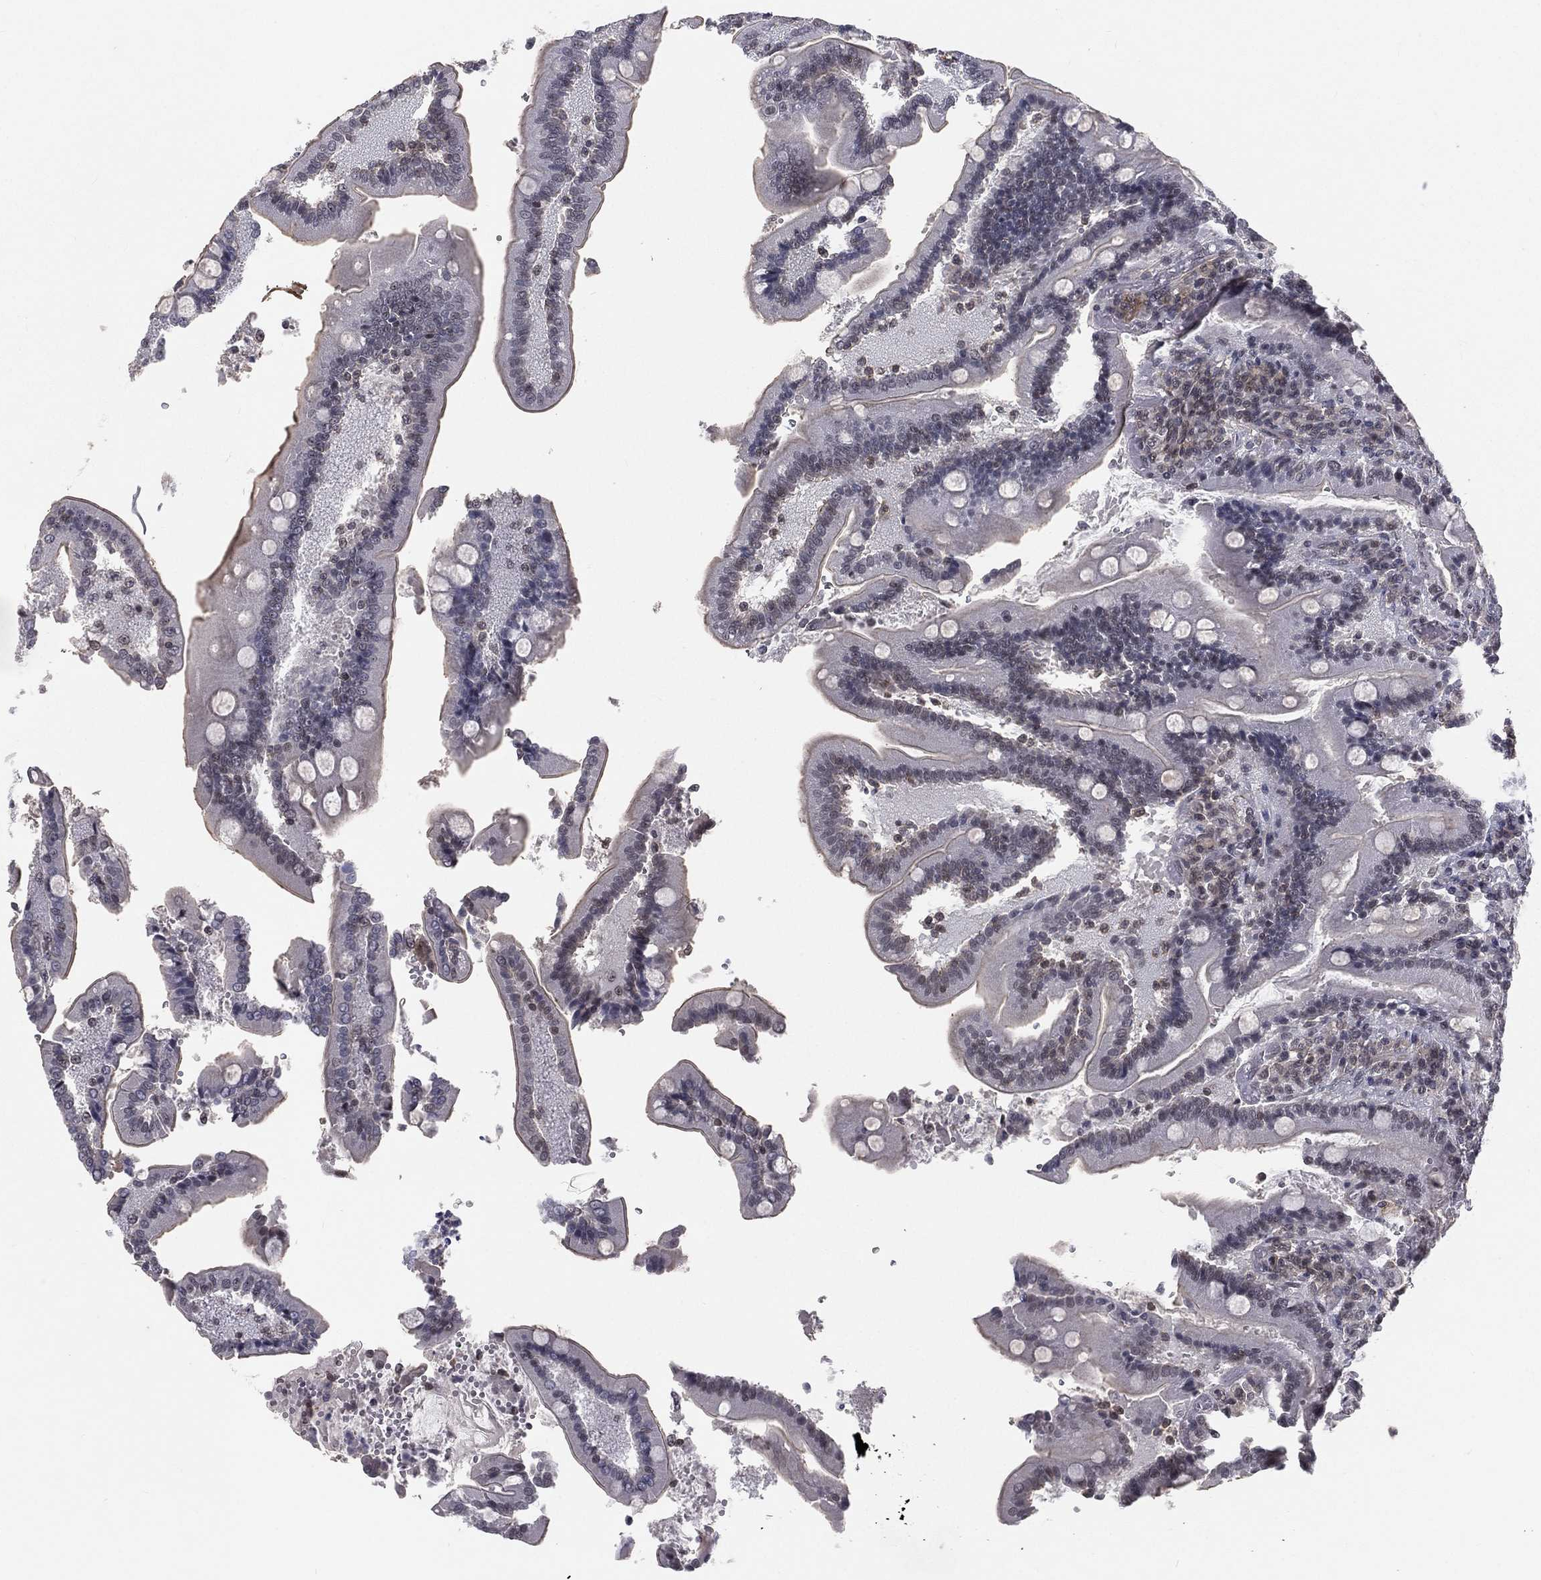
{"staining": {"intensity": "moderate", "quantity": "25%-75%", "location": "cytoplasmic/membranous"}, "tissue": "duodenum", "cell_type": "Glandular cells", "image_type": "normal", "snomed": [{"axis": "morphology", "description": "Normal tissue, NOS"}, {"axis": "topography", "description": "Duodenum"}], "caption": "Immunohistochemistry (IHC) histopathology image of normal duodenum: duodenum stained using IHC exhibits medium levels of moderate protein expression localized specifically in the cytoplasmic/membranous of glandular cells, appearing as a cytoplasmic/membranous brown color.", "gene": "MORC2", "patient": {"sex": "female", "age": 62}}